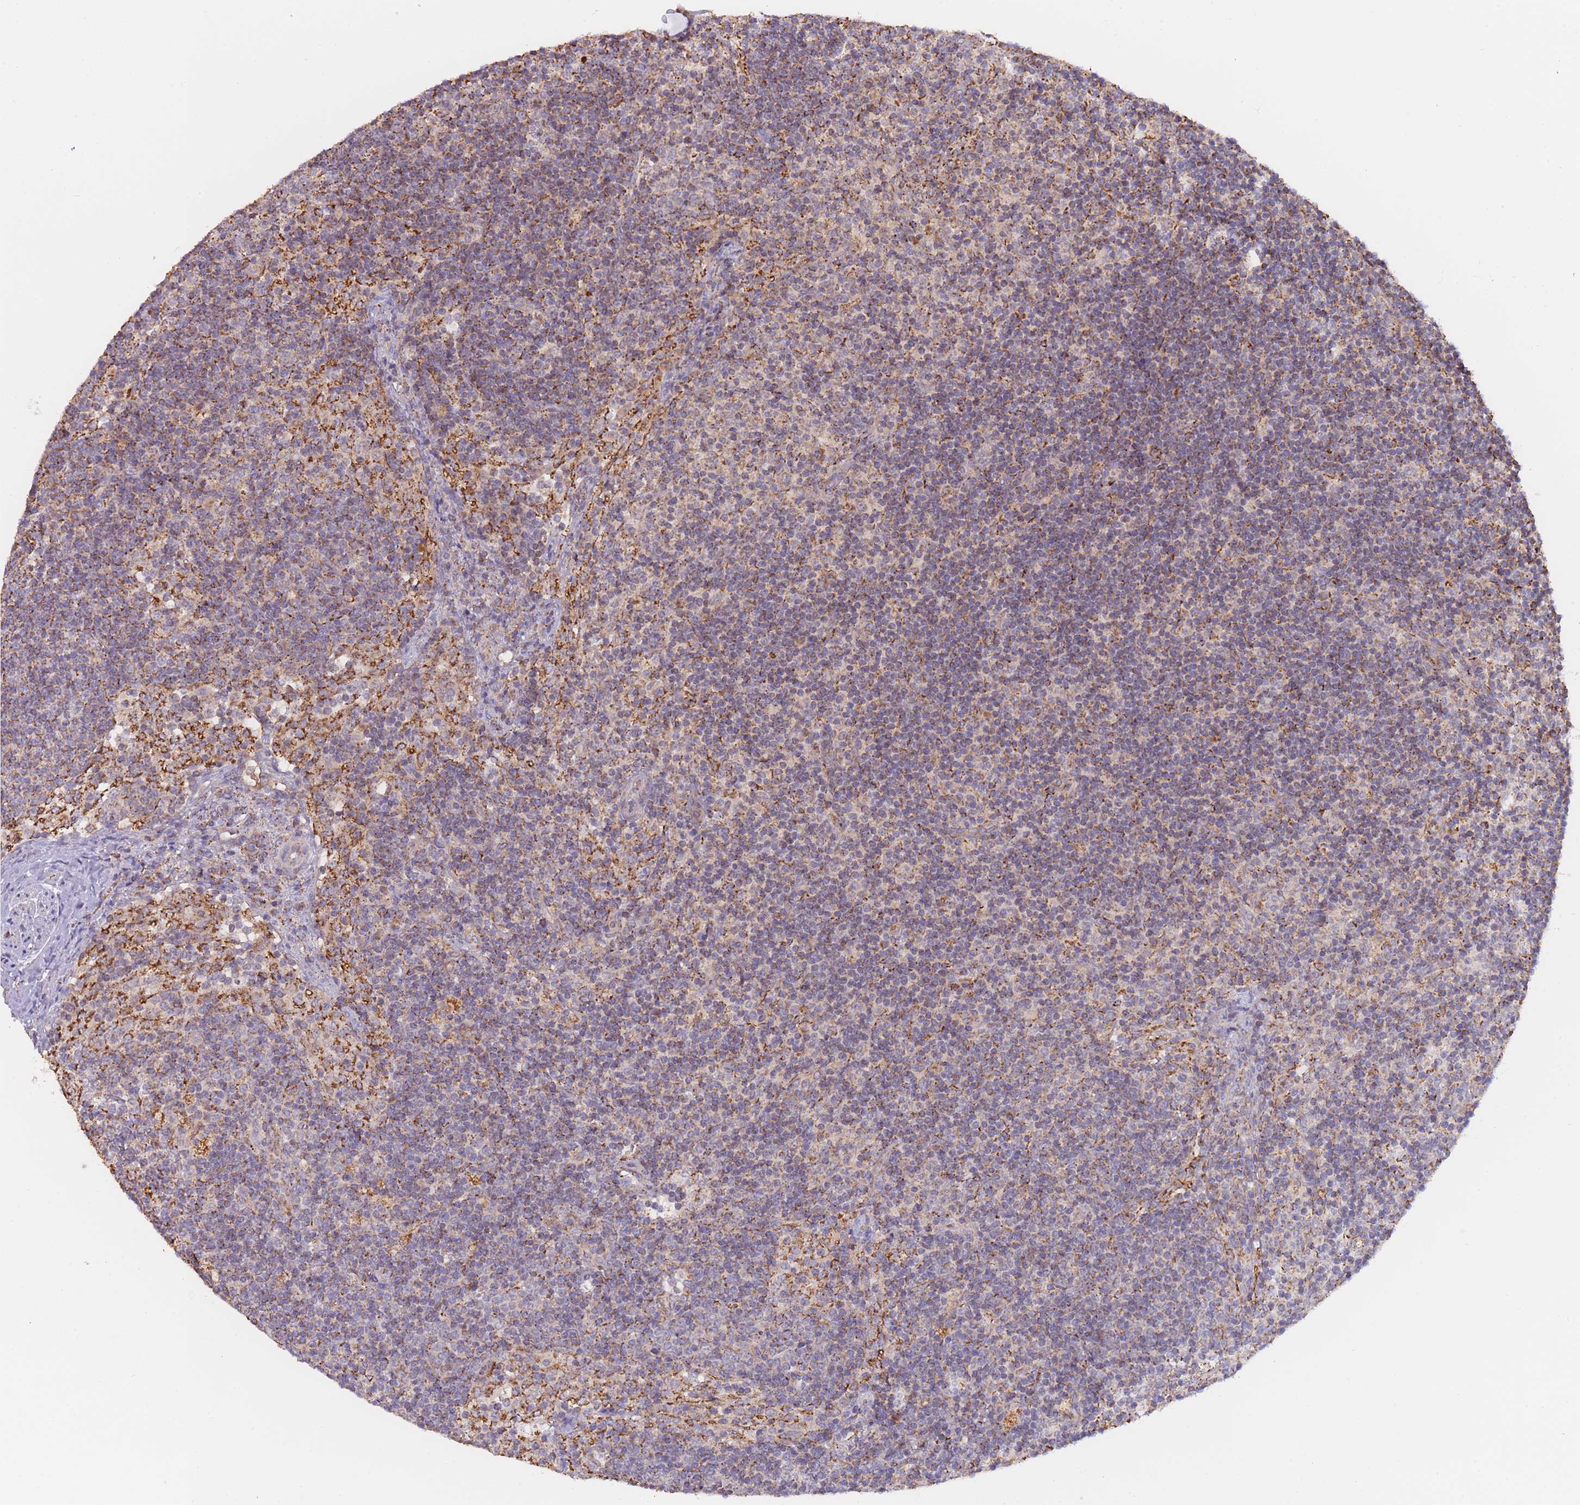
{"staining": {"intensity": "moderate", "quantity": "<25%", "location": "cytoplasmic/membranous"}, "tissue": "lymph node", "cell_type": "Non-germinal center cells", "image_type": "normal", "snomed": [{"axis": "morphology", "description": "Normal tissue, NOS"}, {"axis": "topography", "description": "Lymph node"}], "caption": "Lymph node stained with DAB IHC displays low levels of moderate cytoplasmic/membranous expression in about <25% of non-germinal center cells. (IHC, brightfield microscopy, high magnification).", "gene": "MRPL17", "patient": {"sex": "female", "age": 30}}